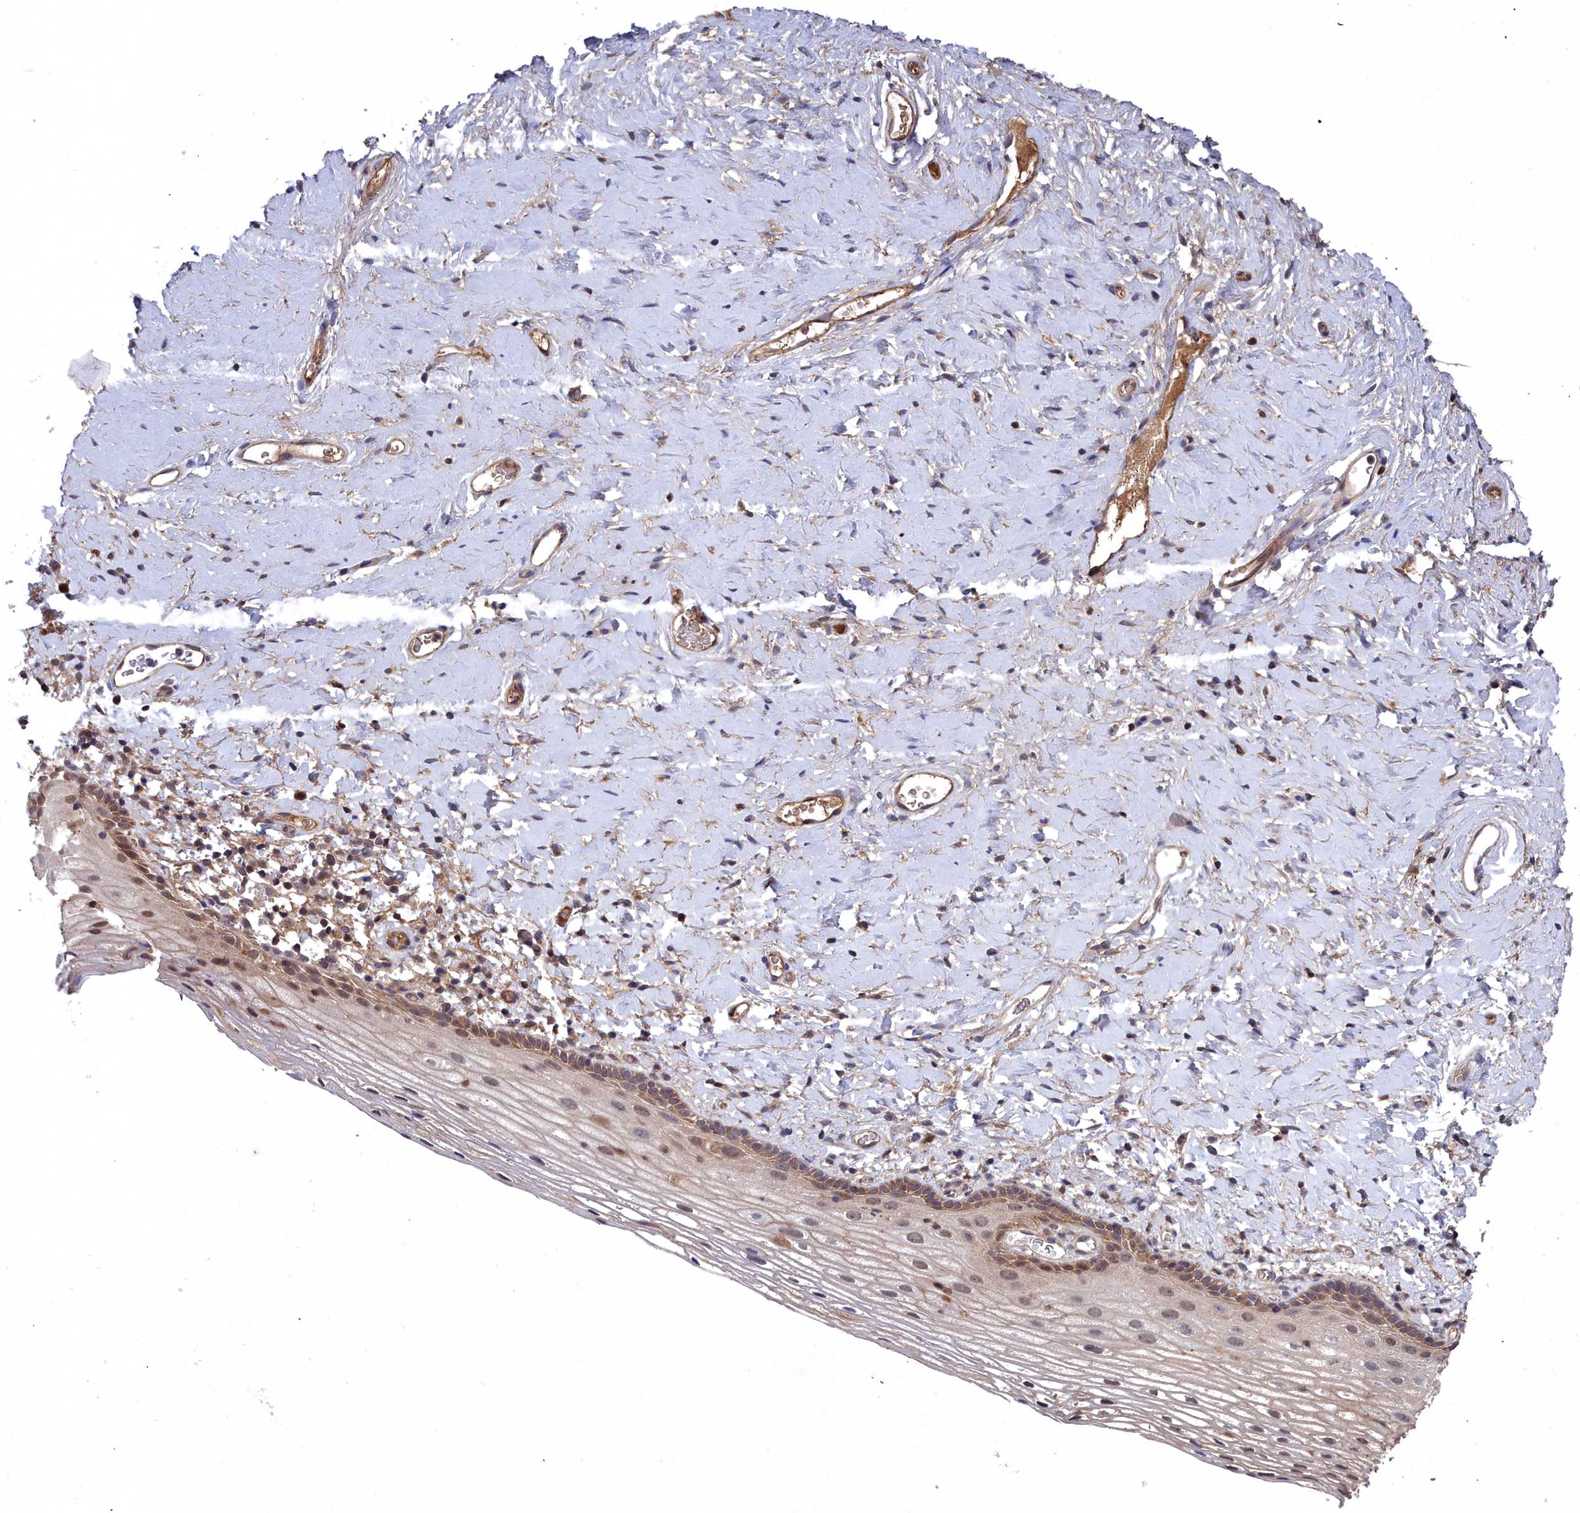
{"staining": {"intensity": "moderate", "quantity": "25%-75%", "location": "cytoplasmic/membranous,nuclear"}, "tissue": "vagina", "cell_type": "Squamous epithelial cells", "image_type": "normal", "snomed": [{"axis": "morphology", "description": "Normal tissue, NOS"}, {"axis": "morphology", "description": "Adenocarcinoma, NOS"}, {"axis": "topography", "description": "Rectum"}, {"axis": "topography", "description": "Vagina"}], "caption": "Vagina stained for a protein (brown) demonstrates moderate cytoplasmic/membranous,nuclear positive expression in approximately 25%-75% of squamous epithelial cells.", "gene": "GFRA2", "patient": {"sex": "female", "age": 71}}